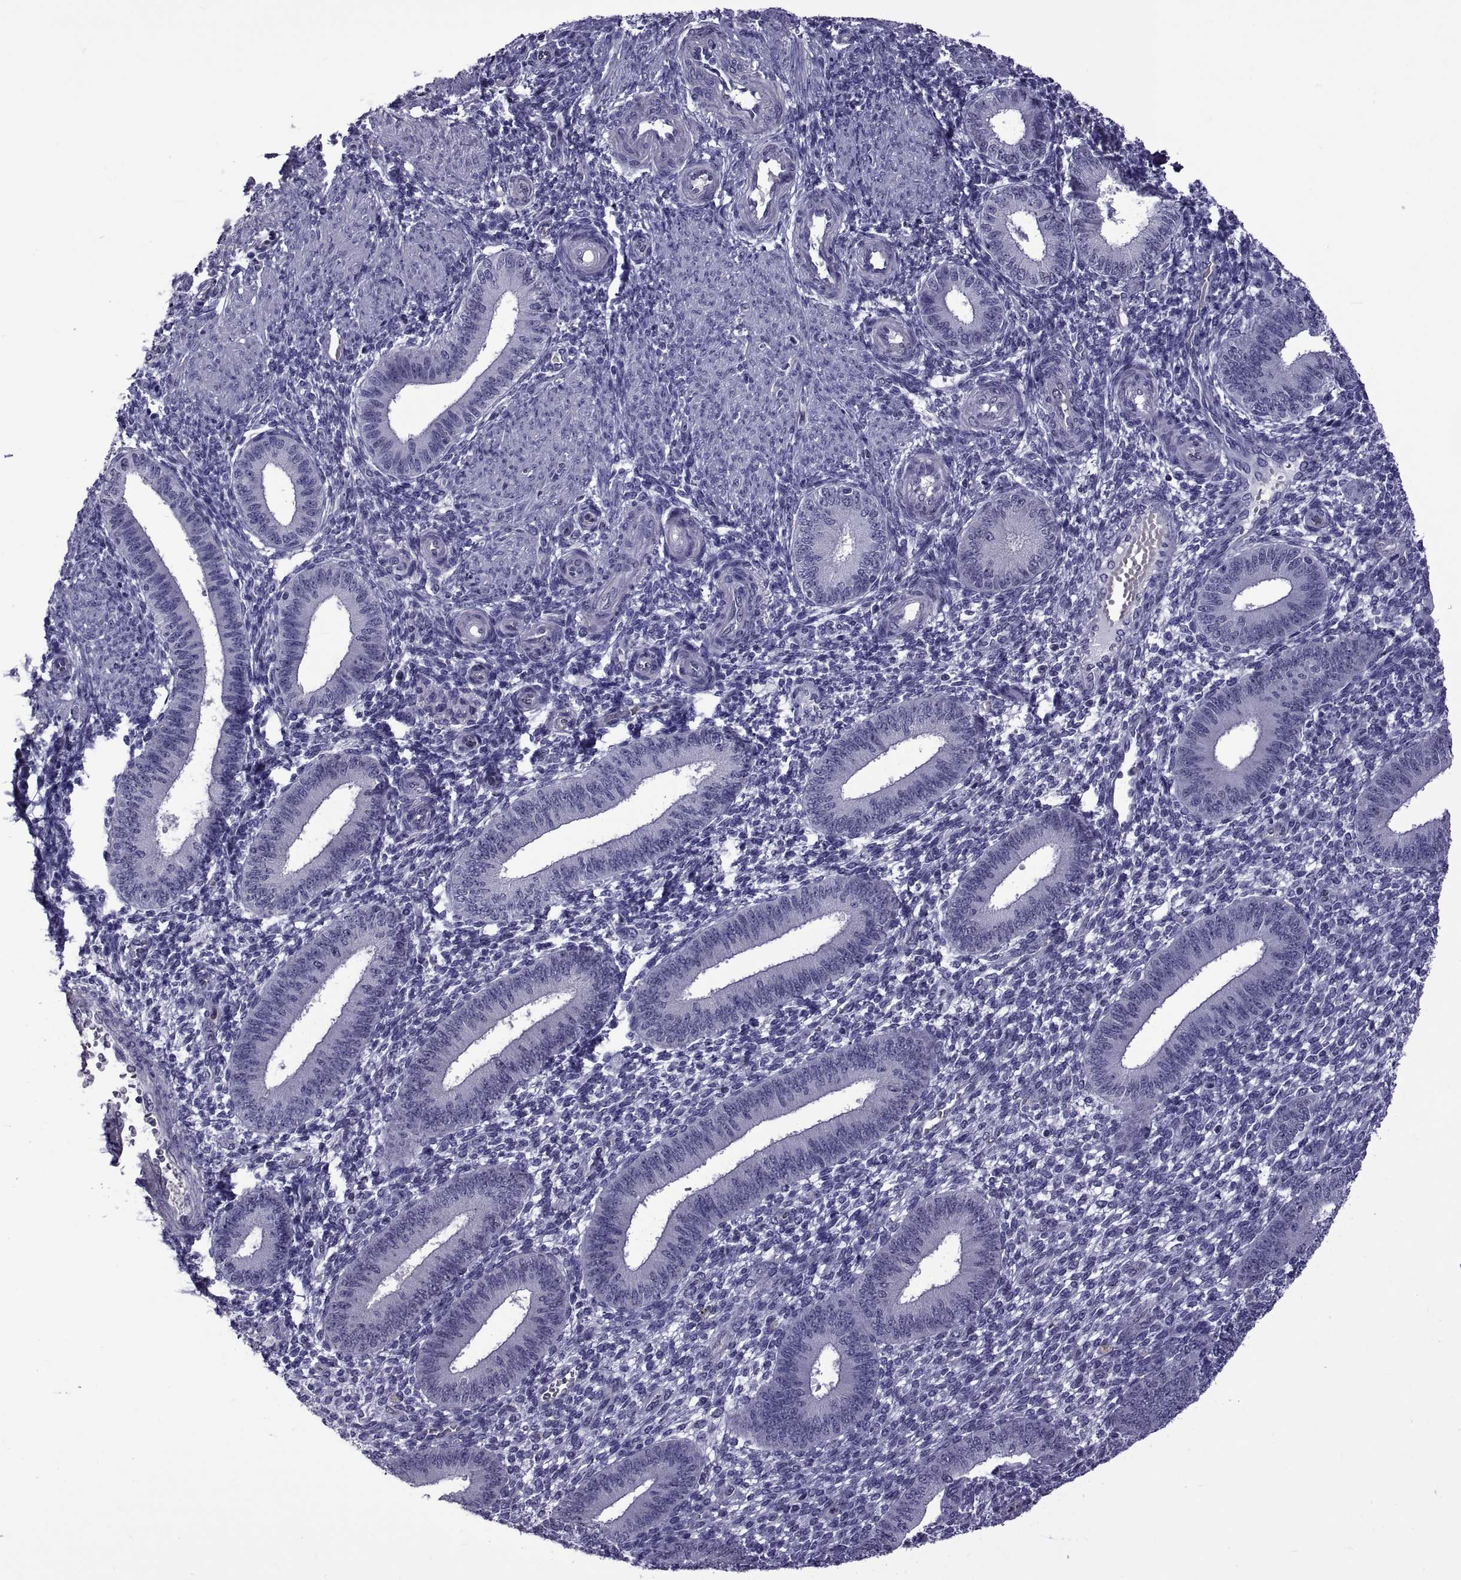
{"staining": {"intensity": "negative", "quantity": "none", "location": "none"}, "tissue": "endometrium", "cell_type": "Cells in endometrial stroma", "image_type": "normal", "snomed": [{"axis": "morphology", "description": "Normal tissue, NOS"}, {"axis": "topography", "description": "Endometrium"}], "caption": "Immunohistochemistry (IHC) photomicrograph of normal endometrium: human endometrium stained with DAB demonstrates no significant protein staining in cells in endometrial stroma.", "gene": "LCN9", "patient": {"sex": "female", "age": 39}}